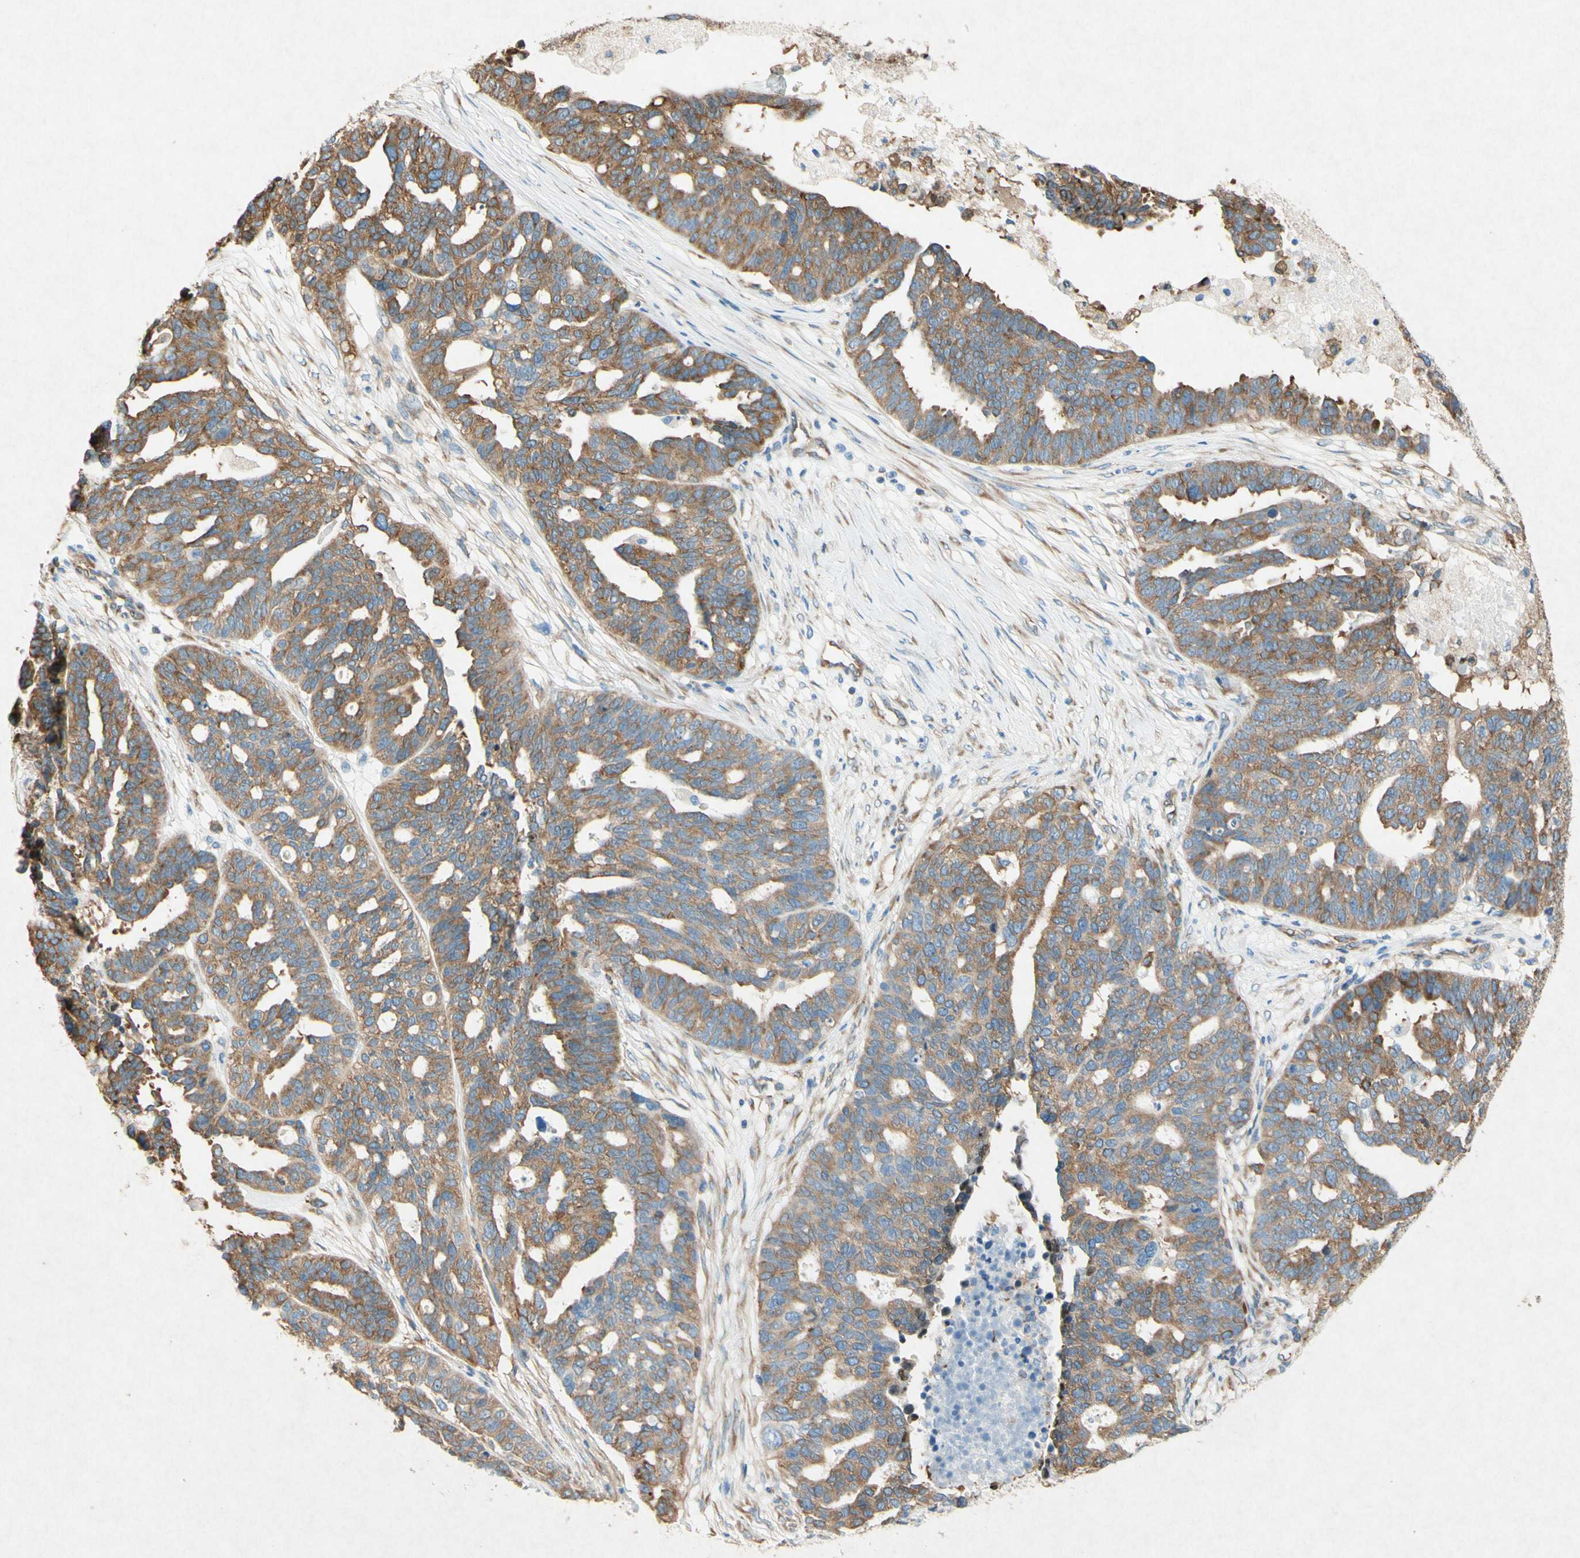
{"staining": {"intensity": "moderate", "quantity": "25%-75%", "location": "cytoplasmic/membranous"}, "tissue": "ovarian cancer", "cell_type": "Tumor cells", "image_type": "cancer", "snomed": [{"axis": "morphology", "description": "Cystadenocarcinoma, serous, NOS"}, {"axis": "topography", "description": "Ovary"}], "caption": "Immunohistochemistry (DAB (3,3'-diaminobenzidine)) staining of serous cystadenocarcinoma (ovarian) demonstrates moderate cytoplasmic/membranous protein expression in about 25%-75% of tumor cells.", "gene": "PABPC1", "patient": {"sex": "female", "age": 59}}